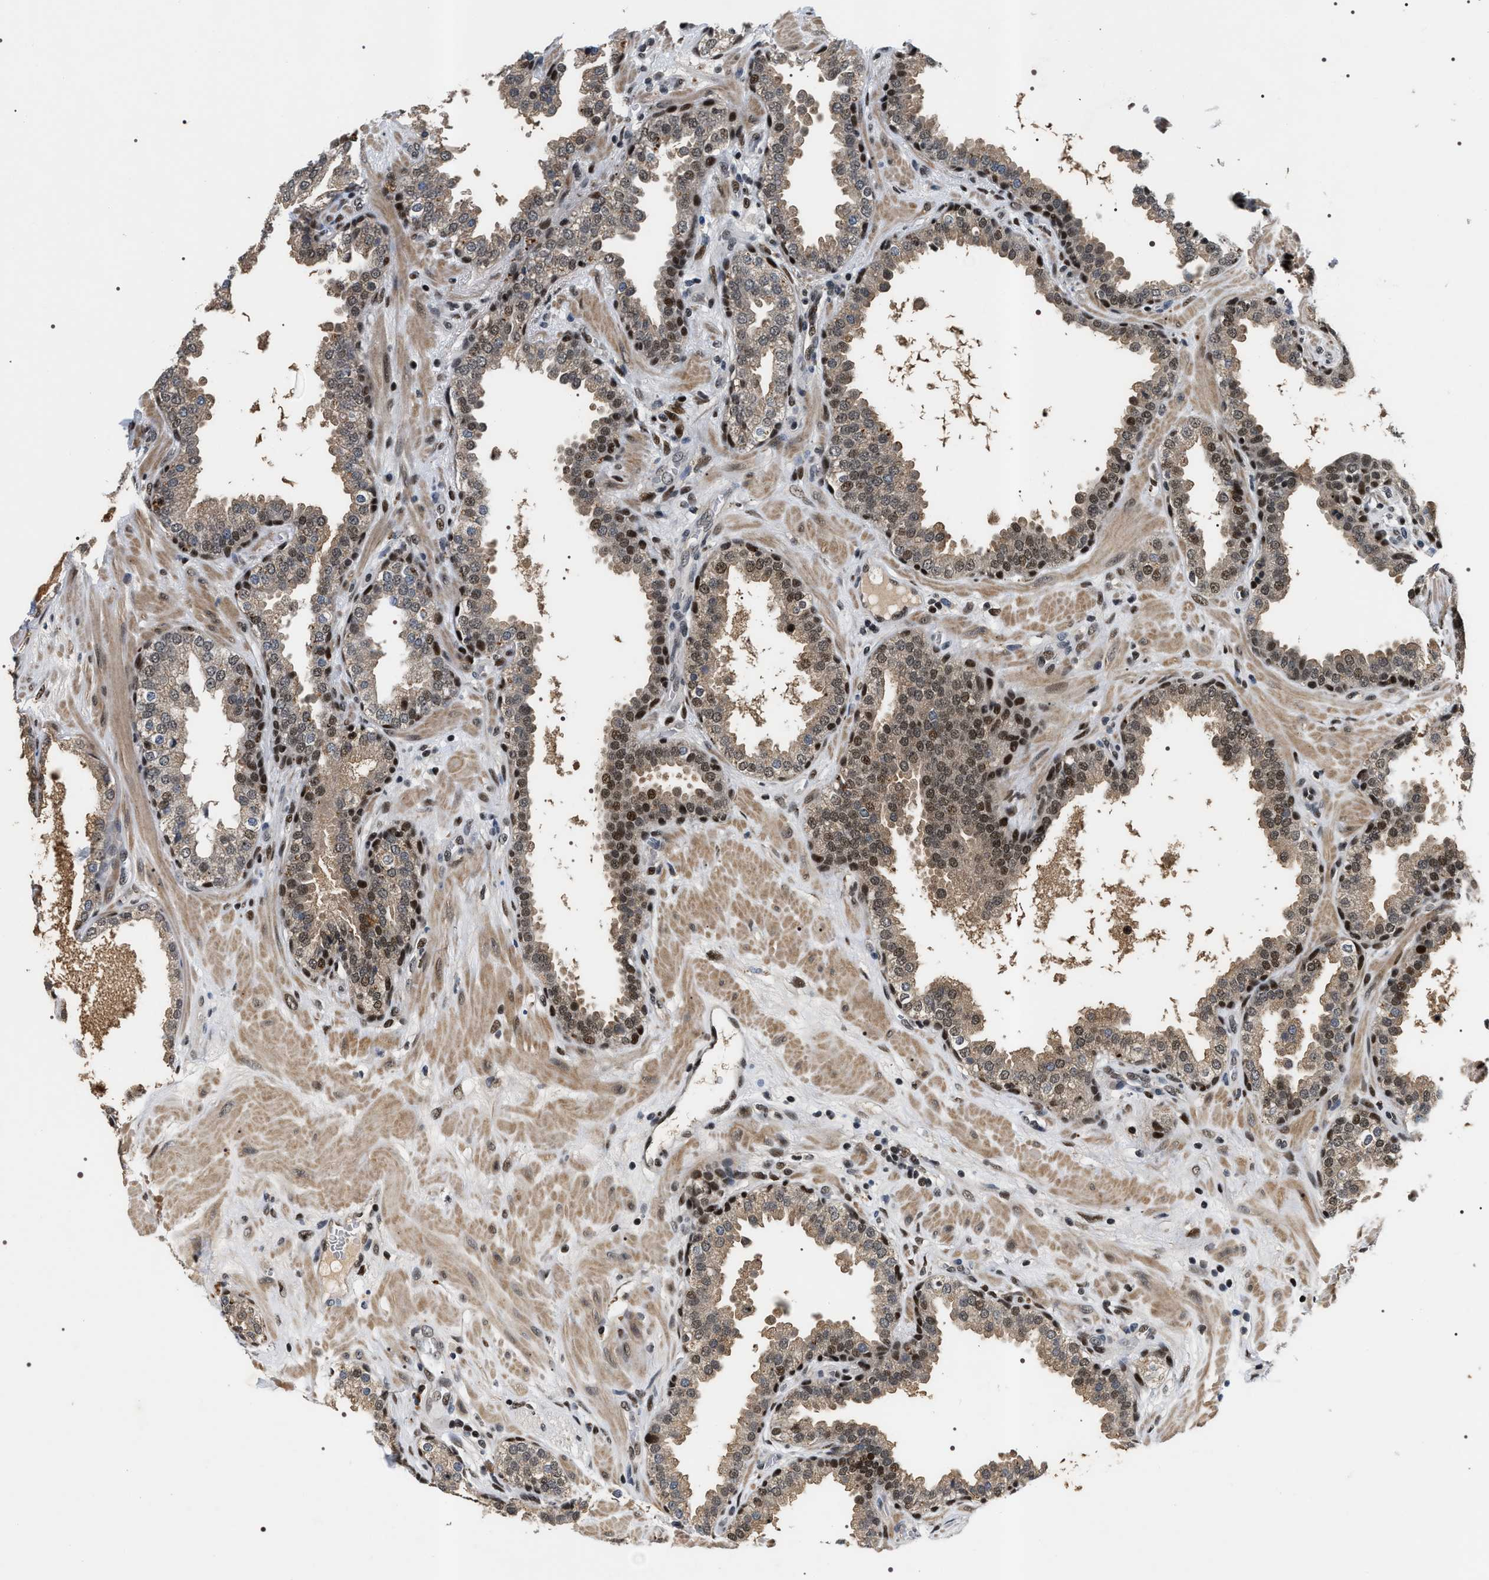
{"staining": {"intensity": "moderate", "quantity": "25%-75%", "location": "cytoplasmic/membranous,nuclear"}, "tissue": "prostate", "cell_type": "Glandular cells", "image_type": "normal", "snomed": [{"axis": "morphology", "description": "Normal tissue, NOS"}, {"axis": "topography", "description": "Prostate"}], "caption": "A brown stain shows moderate cytoplasmic/membranous,nuclear expression of a protein in glandular cells of unremarkable human prostate. (DAB = brown stain, brightfield microscopy at high magnification).", "gene": "C7orf25", "patient": {"sex": "male", "age": 51}}